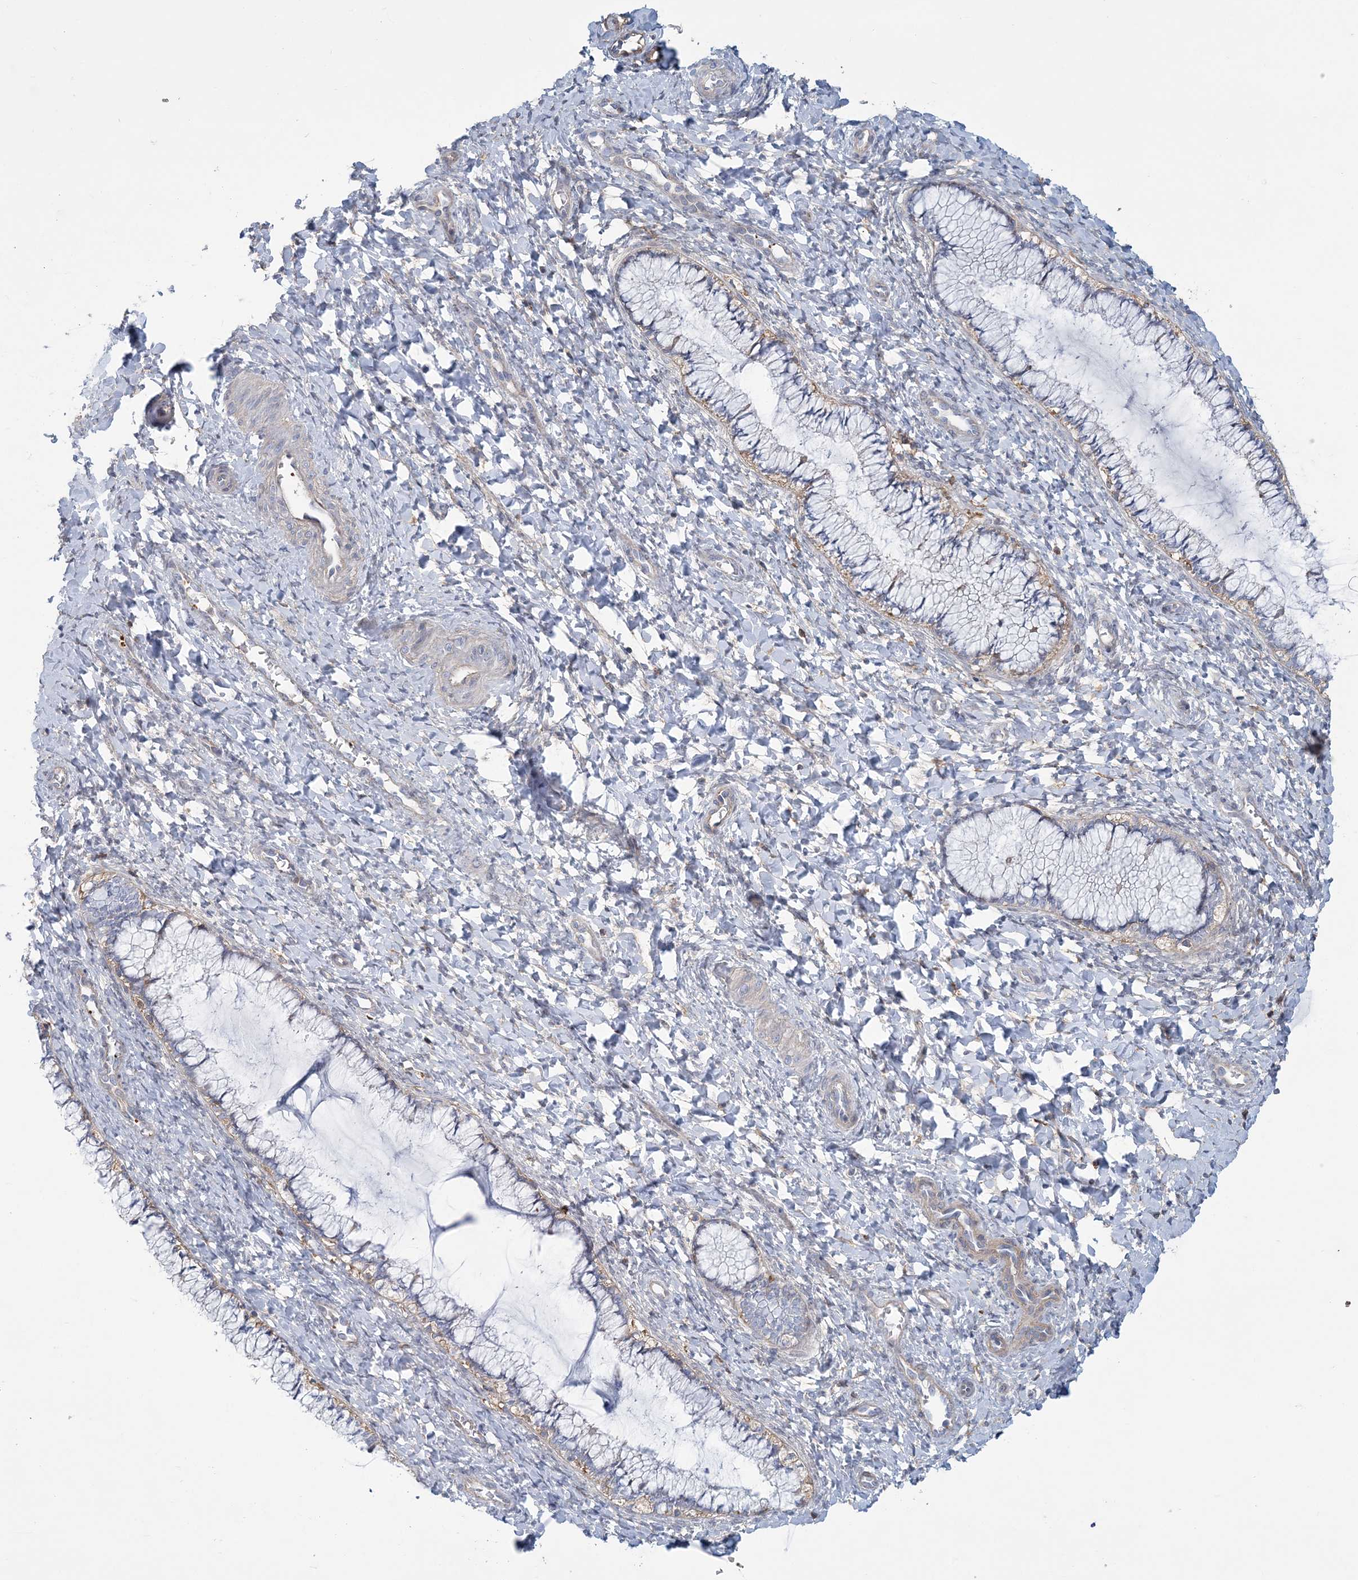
{"staining": {"intensity": "negative", "quantity": "none", "location": "none"}, "tissue": "cervix", "cell_type": "Glandular cells", "image_type": "normal", "snomed": [{"axis": "morphology", "description": "Normal tissue, NOS"}, {"axis": "morphology", "description": "Adenocarcinoma, NOS"}, {"axis": "topography", "description": "Cervix"}], "caption": "A high-resolution histopathology image shows immunohistochemistry staining of benign cervix, which reveals no significant expression in glandular cells. (Brightfield microscopy of DAB immunohistochemistry (IHC) at high magnification).", "gene": "ARAP2", "patient": {"sex": "female", "age": 29}}